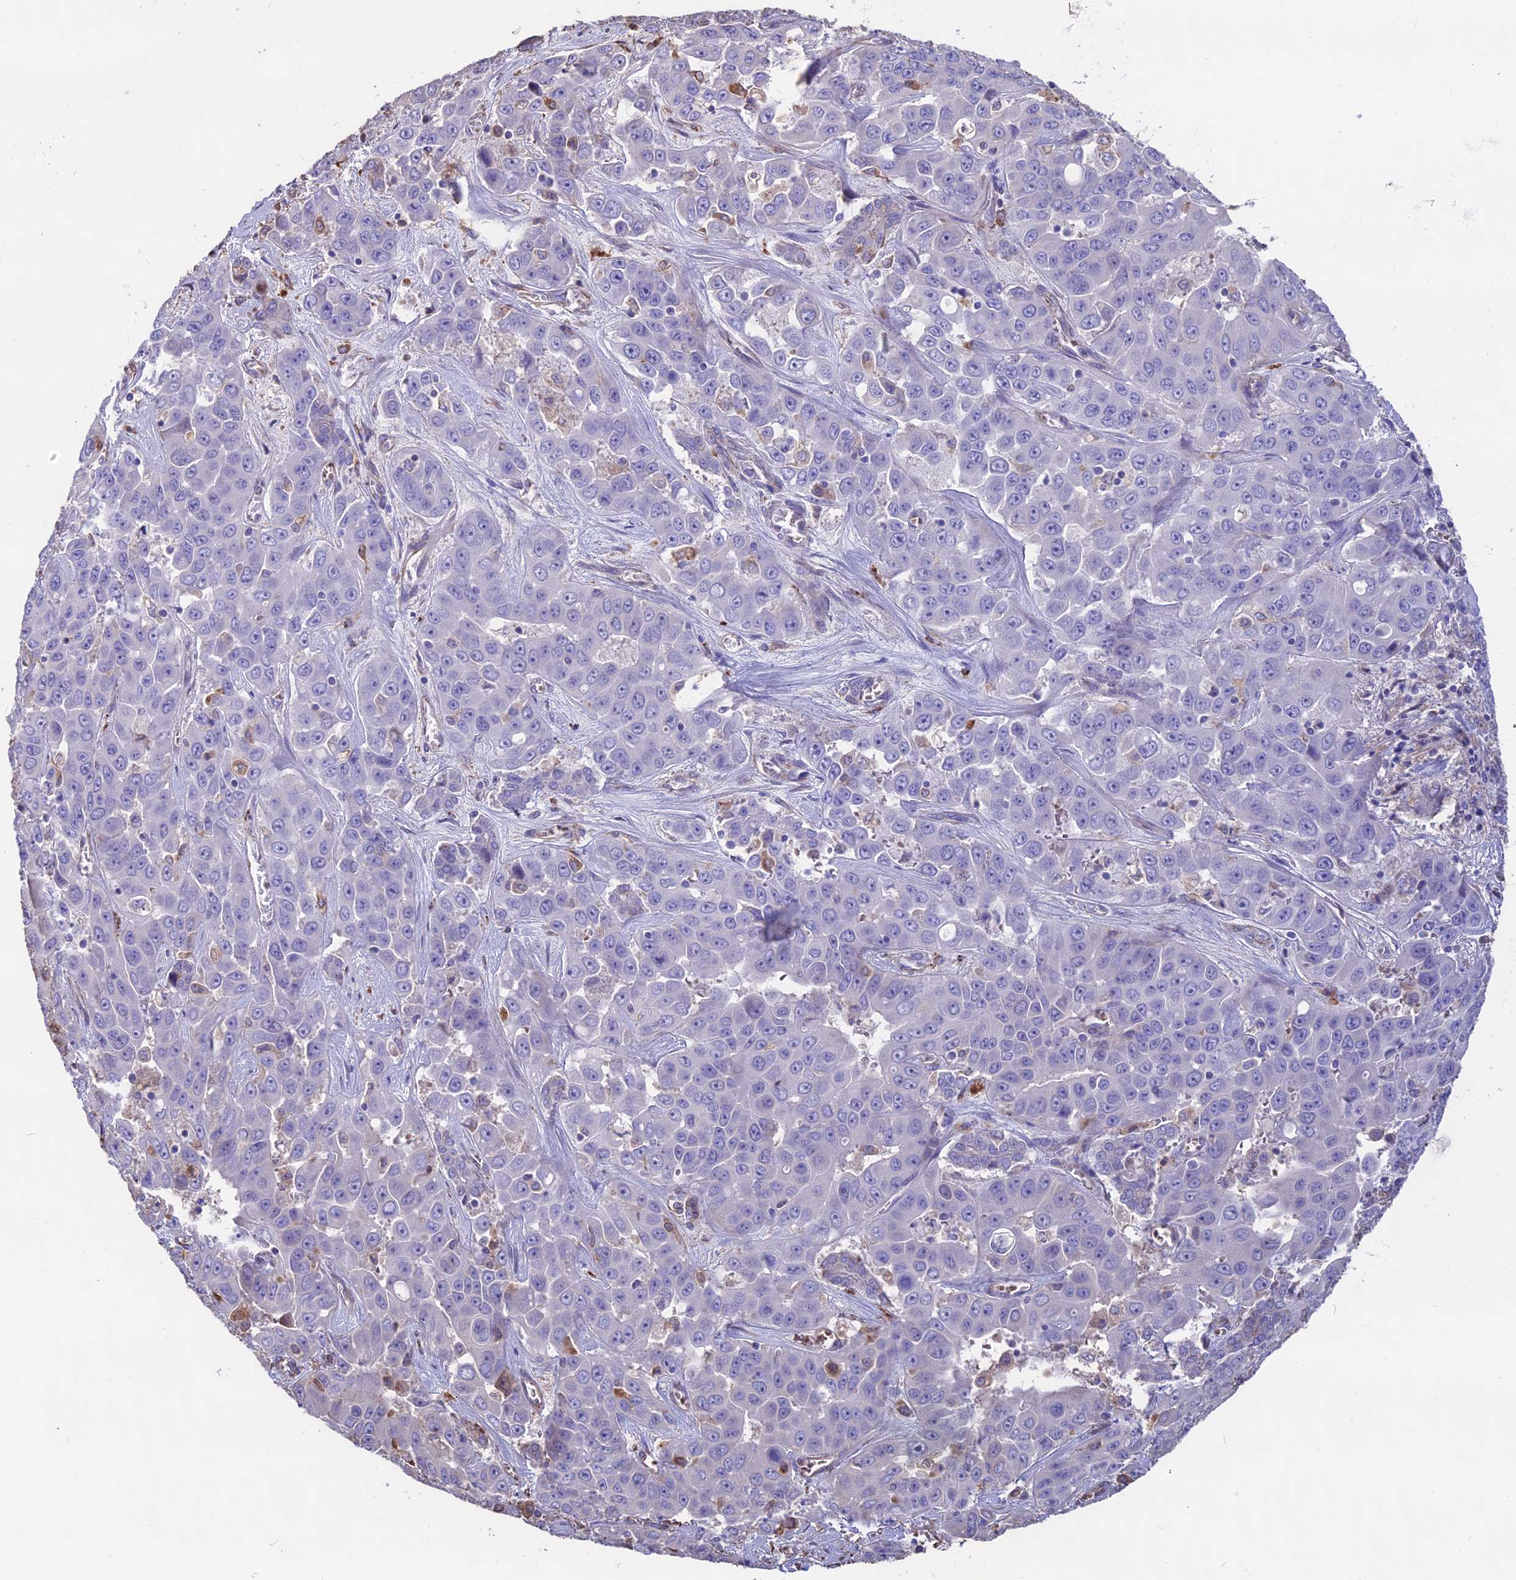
{"staining": {"intensity": "negative", "quantity": "none", "location": "none"}, "tissue": "liver cancer", "cell_type": "Tumor cells", "image_type": "cancer", "snomed": [{"axis": "morphology", "description": "Cholangiocarcinoma"}, {"axis": "topography", "description": "Liver"}], "caption": "IHC photomicrograph of cholangiocarcinoma (liver) stained for a protein (brown), which reveals no staining in tumor cells.", "gene": "SEH1L", "patient": {"sex": "female", "age": 52}}